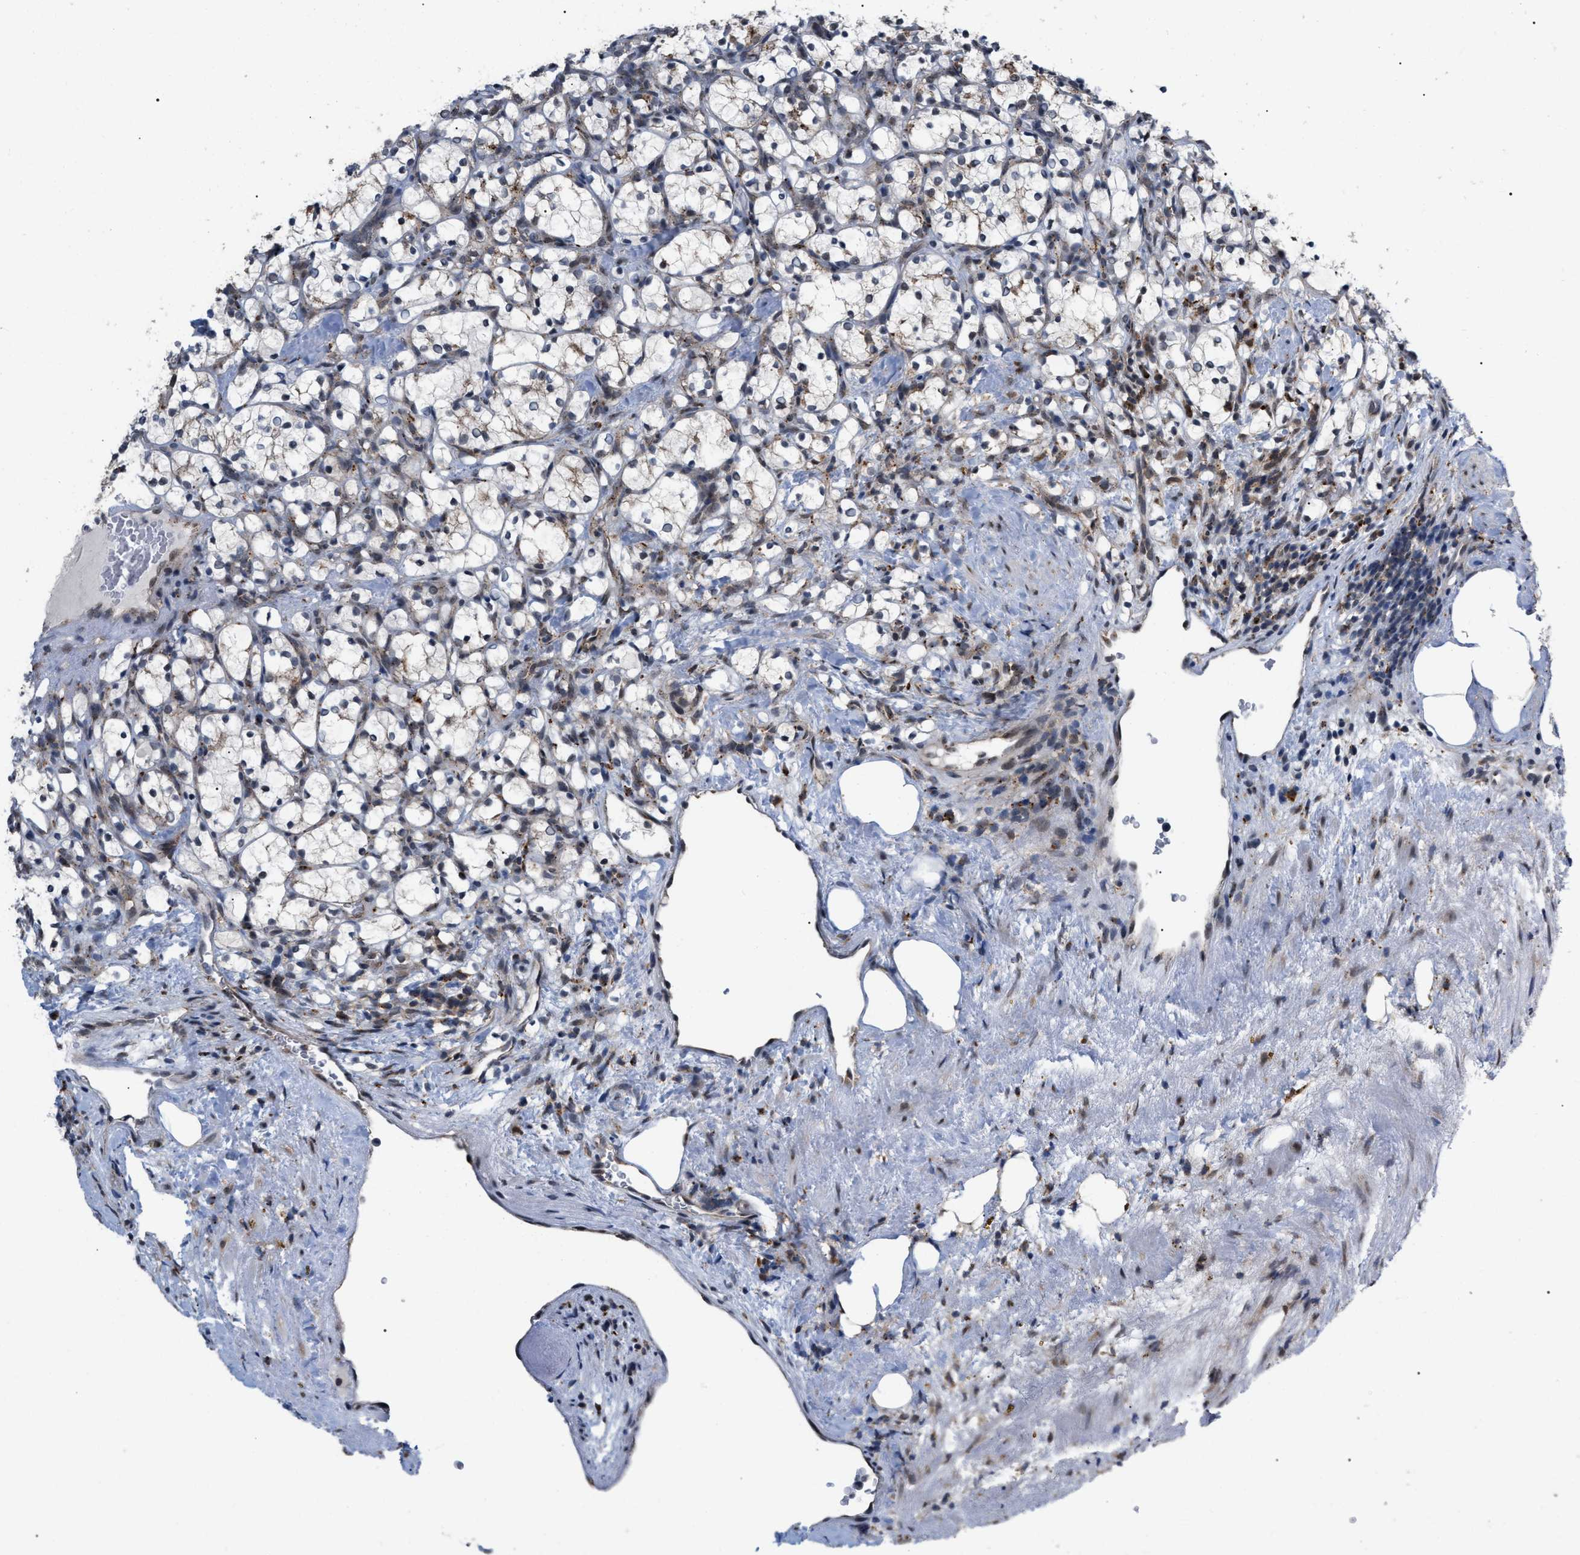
{"staining": {"intensity": "weak", "quantity": "<25%", "location": "cytoplasmic/membranous"}, "tissue": "renal cancer", "cell_type": "Tumor cells", "image_type": "cancer", "snomed": [{"axis": "morphology", "description": "Adenocarcinoma, NOS"}, {"axis": "topography", "description": "Kidney"}], "caption": "Image shows no significant protein positivity in tumor cells of renal cancer (adenocarcinoma).", "gene": "UPF1", "patient": {"sex": "female", "age": 69}}